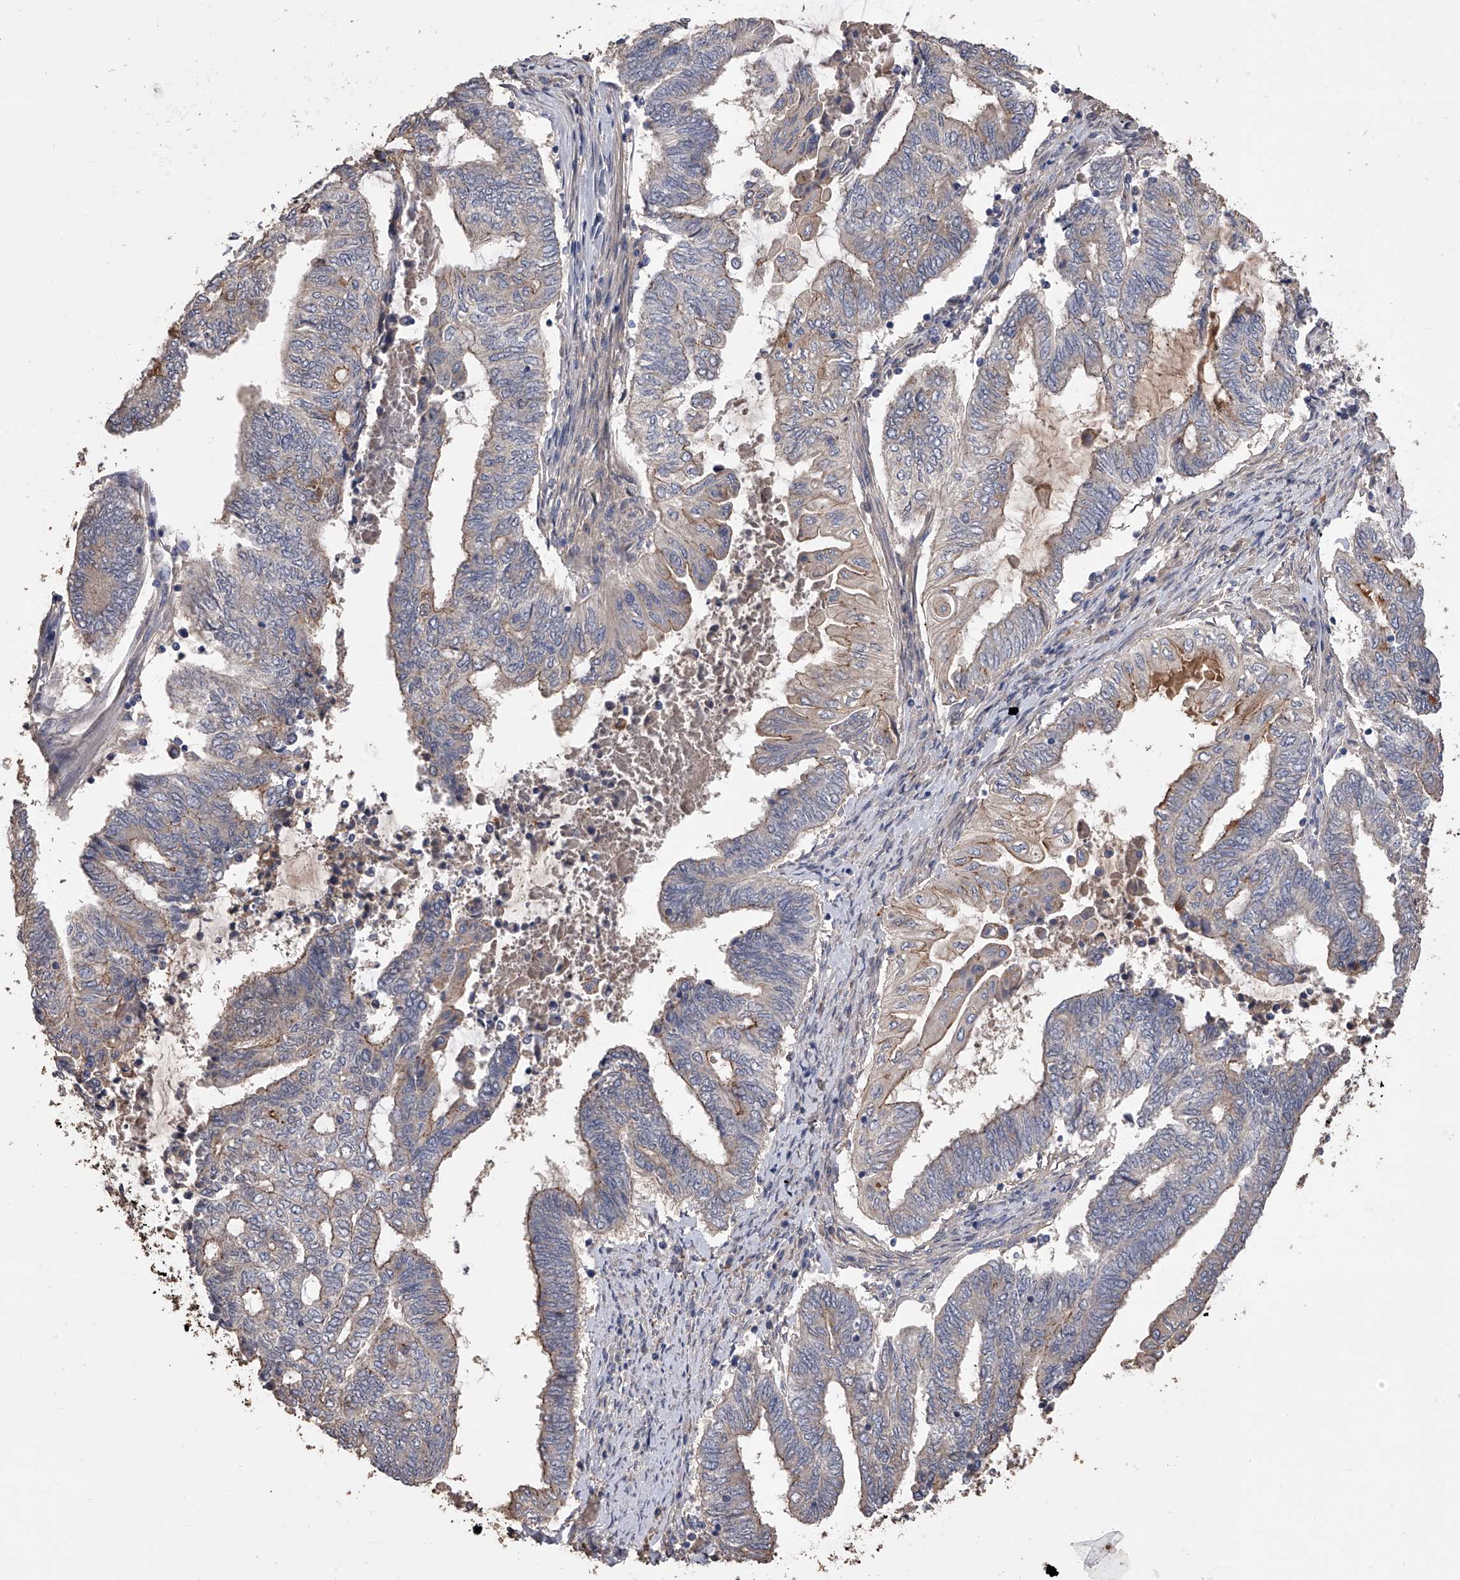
{"staining": {"intensity": "moderate", "quantity": "25%-75%", "location": "cytoplasmic/membranous"}, "tissue": "endometrial cancer", "cell_type": "Tumor cells", "image_type": "cancer", "snomed": [{"axis": "morphology", "description": "Adenocarcinoma, NOS"}, {"axis": "topography", "description": "Uterus"}, {"axis": "topography", "description": "Endometrium"}], "caption": "Immunohistochemistry (IHC) staining of endometrial cancer, which demonstrates medium levels of moderate cytoplasmic/membranous expression in approximately 25%-75% of tumor cells indicating moderate cytoplasmic/membranous protein expression. The staining was performed using DAB (3,3'-diaminobenzidine) (brown) for protein detection and nuclei were counterstained in hematoxylin (blue).", "gene": "ZNF343", "patient": {"sex": "female", "age": 70}}